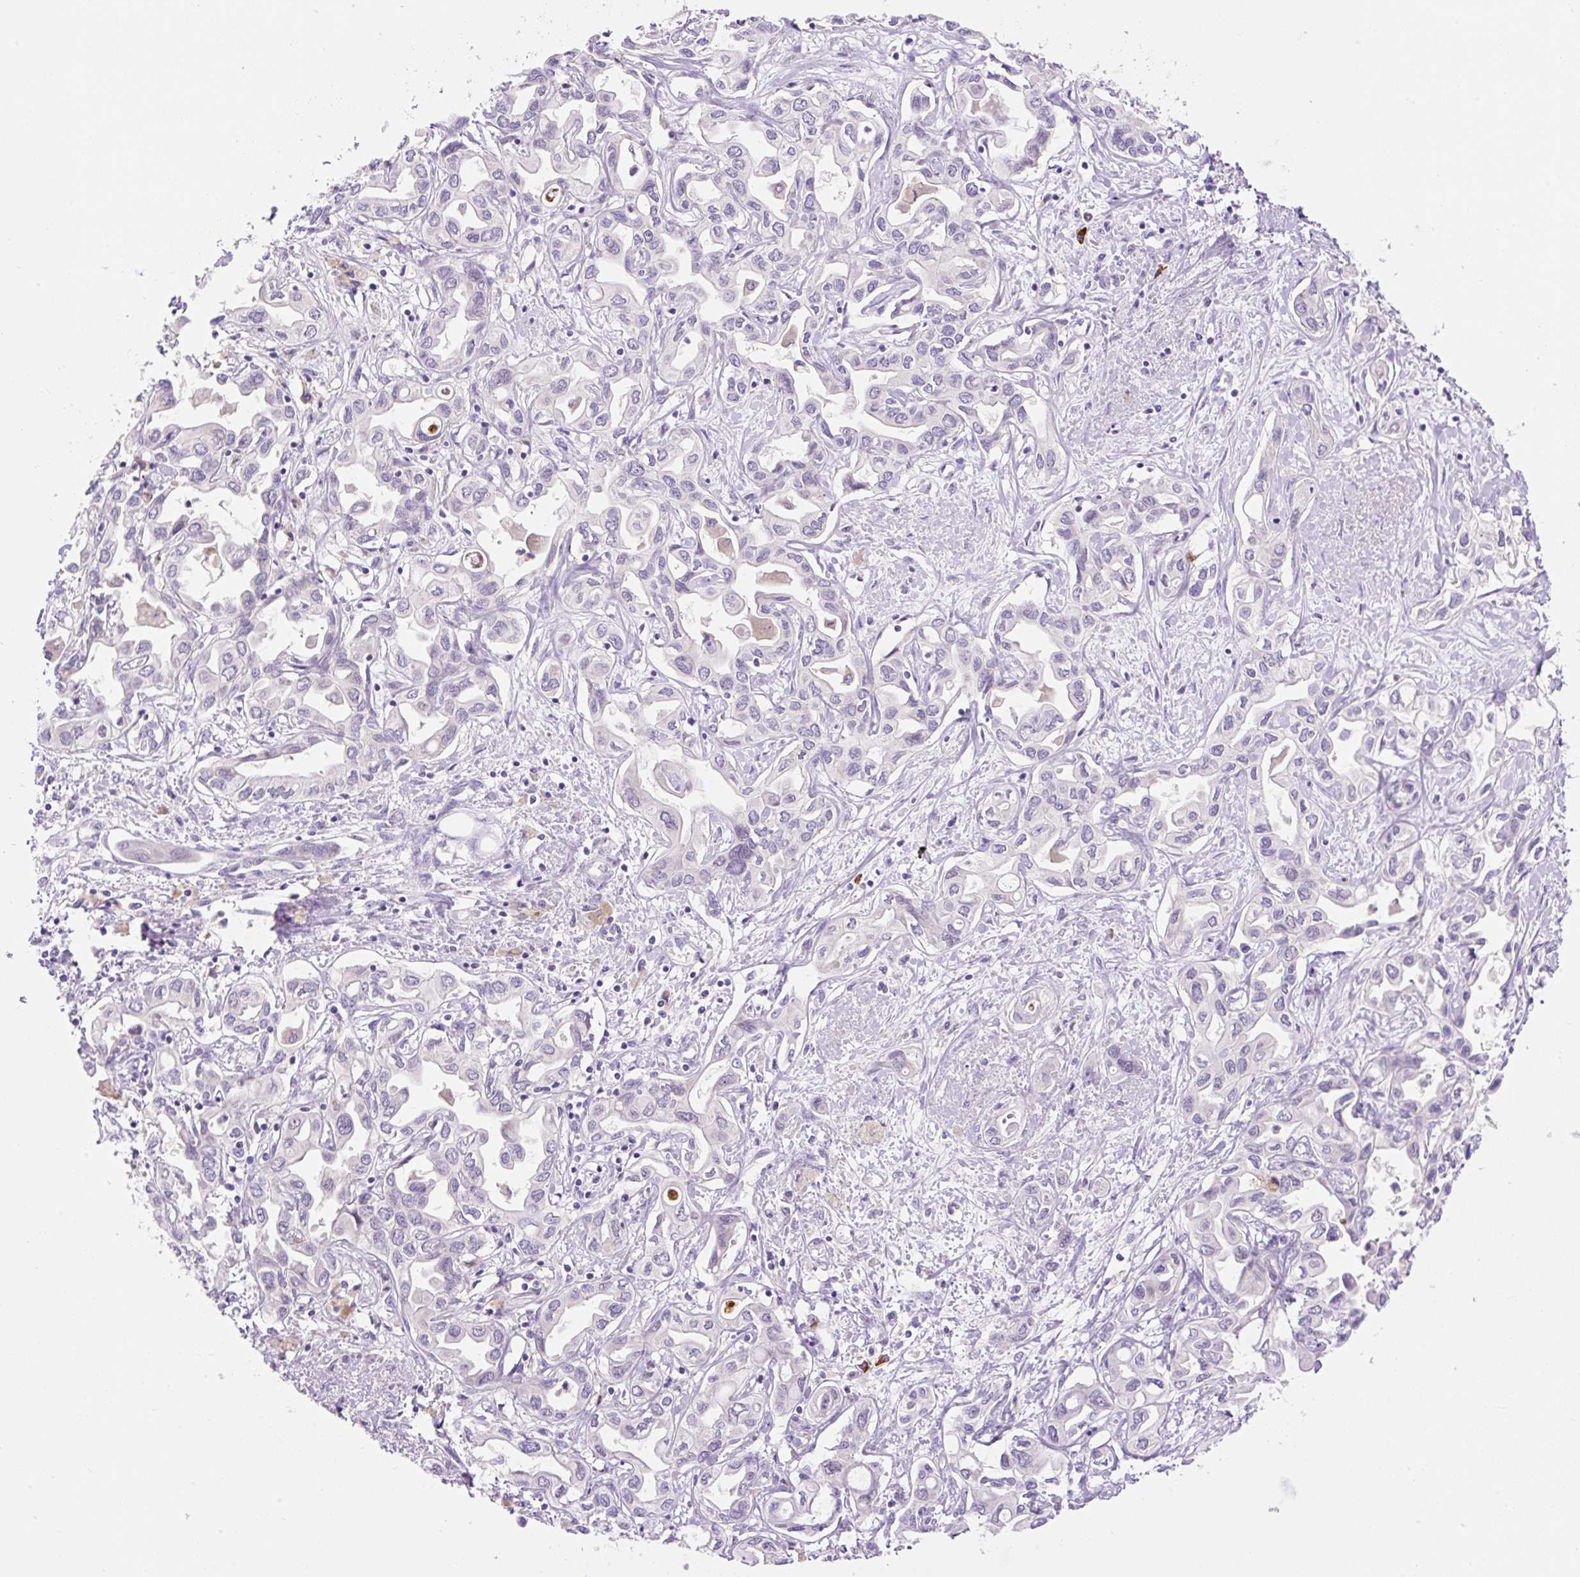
{"staining": {"intensity": "negative", "quantity": "none", "location": "none"}, "tissue": "liver cancer", "cell_type": "Tumor cells", "image_type": "cancer", "snomed": [{"axis": "morphology", "description": "Cholangiocarcinoma"}, {"axis": "topography", "description": "Liver"}], "caption": "There is no significant positivity in tumor cells of liver cancer.", "gene": "LHFPL5", "patient": {"sex": "female", "age": 64}}